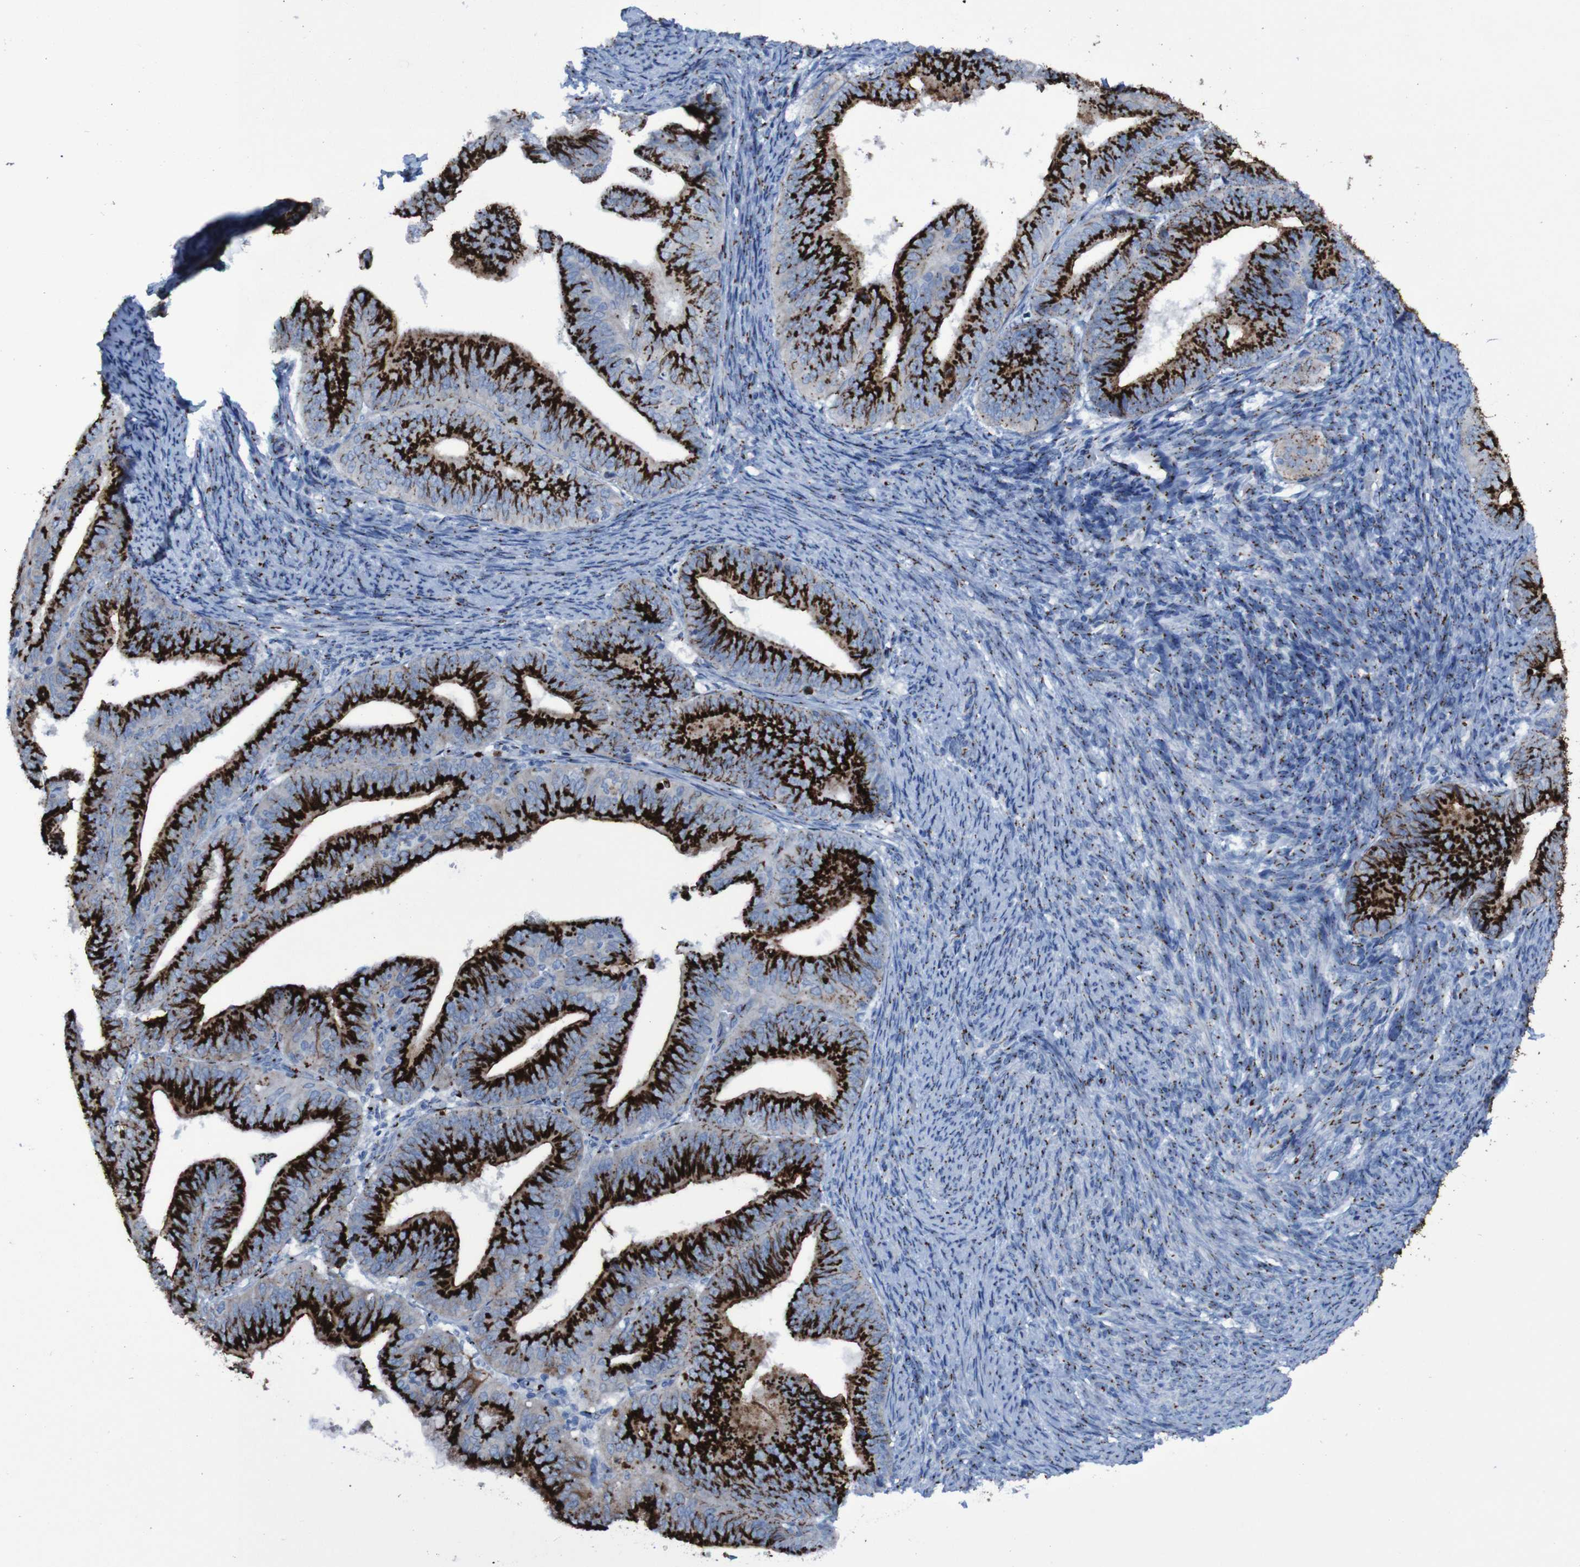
{"staining": {"intensity": "strong", "quantity": ">75%", "location": "cytoplasmic/membranous"}, "tissue": "endometrial cancer", "cell_type": "Tumor cells", "image_type": "cancer", "snomed": [{"axis": "morphology", "description": "Adenocarcinoma, NOS"}, {"axis": "topography", "description": "Endometrium"}], "caption": "Endometrial cancer was stained to show a protein in brown. There is high levels of strong cytoplasmic/membranous positivity in approximately >75% of tumor cells.", "gene": "GOLM1", "patient": {"sex": "female", "age": 63}}